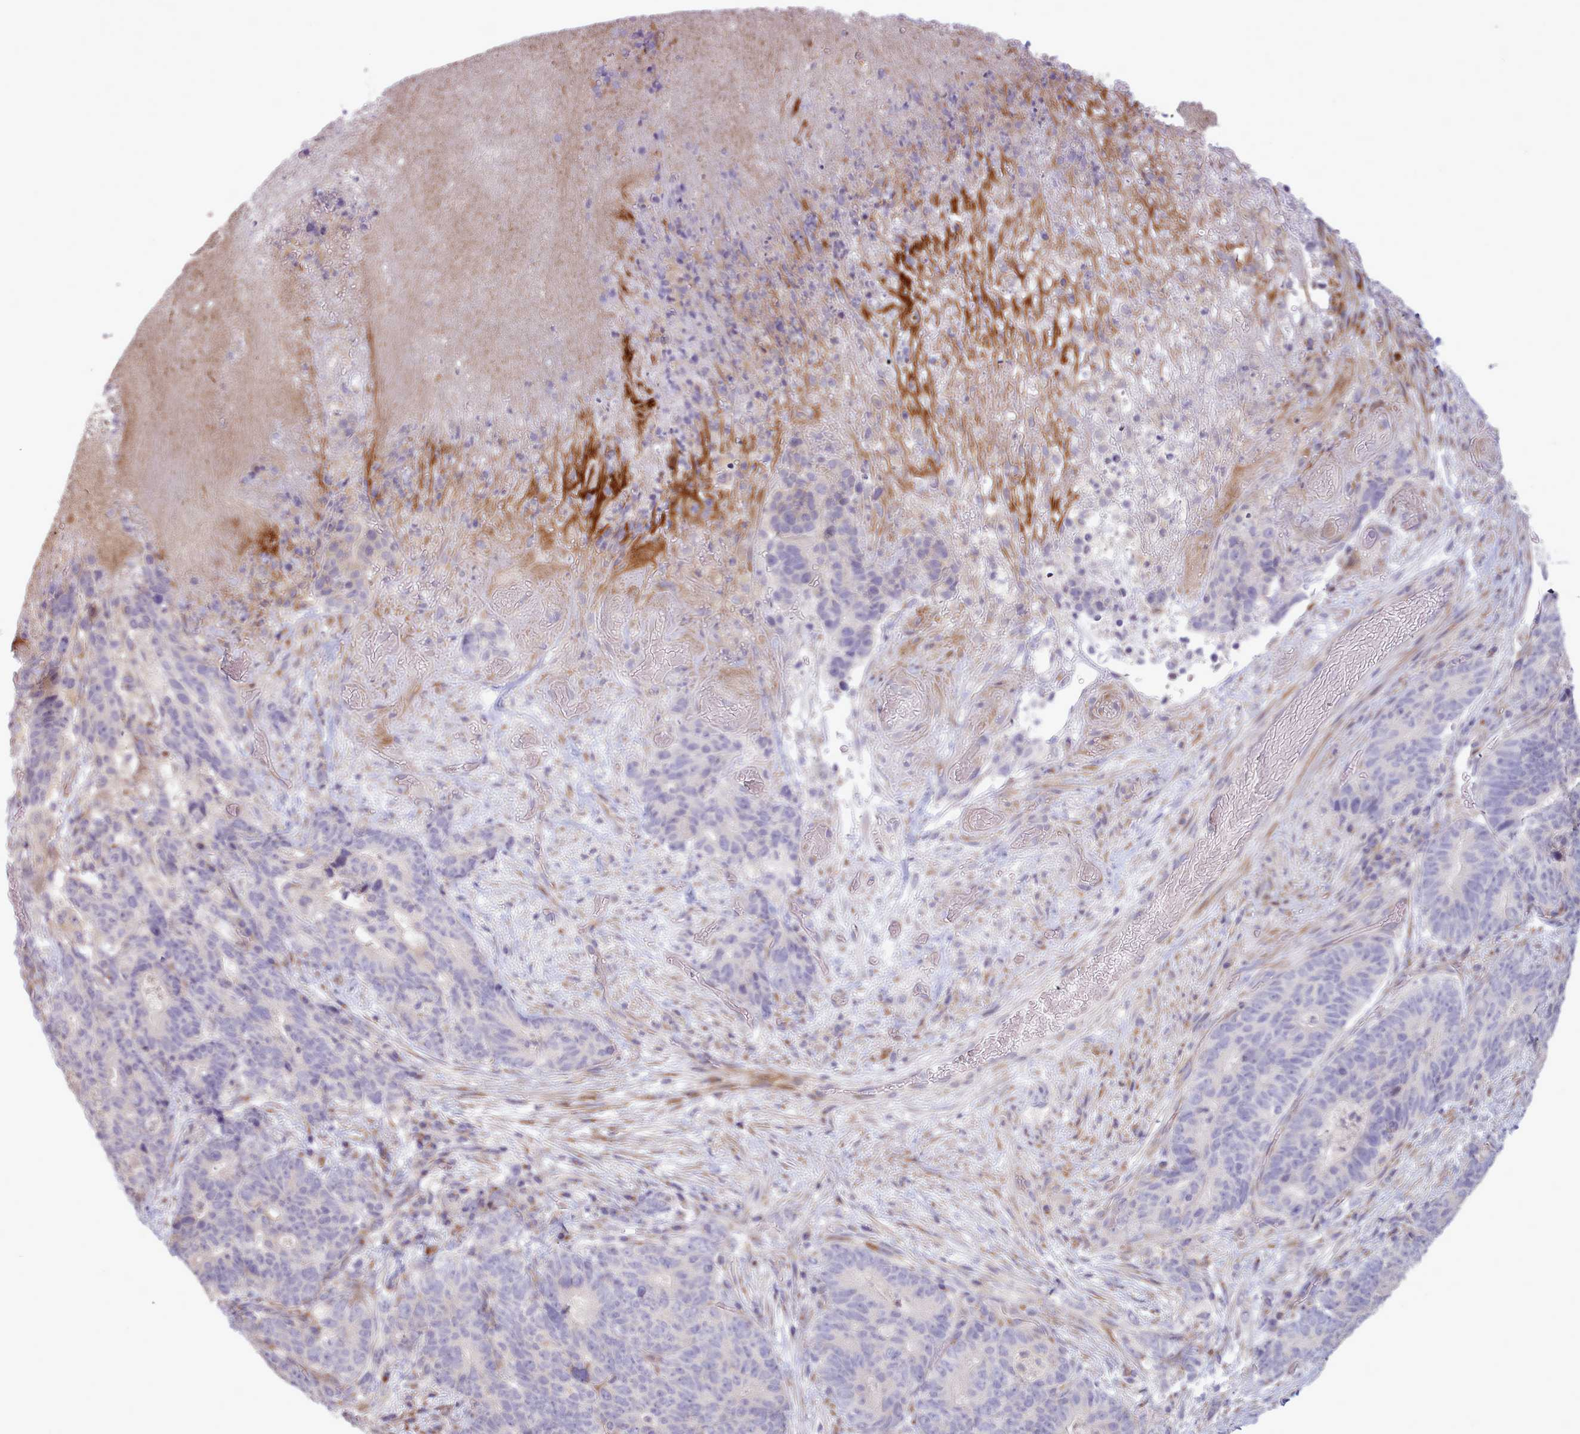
{"staining": {"intensity": "negative", "quantity": "none", "location": "none"}, "tissue": "stomach cancer", "cell_type": "Tumor cells", "image_type": "cancer", "snomed": [{"axis": "morphology", "description": "Normal tissue, NOS"}, {"axis": "morphology", "description": "Adenocarcinoma, NOS"}, {"axis": "topography", "description": "Stomach"}], "caption": "Micrograph shows no protein positivity in tumor cells of stomach cancer tissue. Nuclei are stained in blue.", "gene": "PPP3R2", "patient": {"sex": "female", "age": 64}}